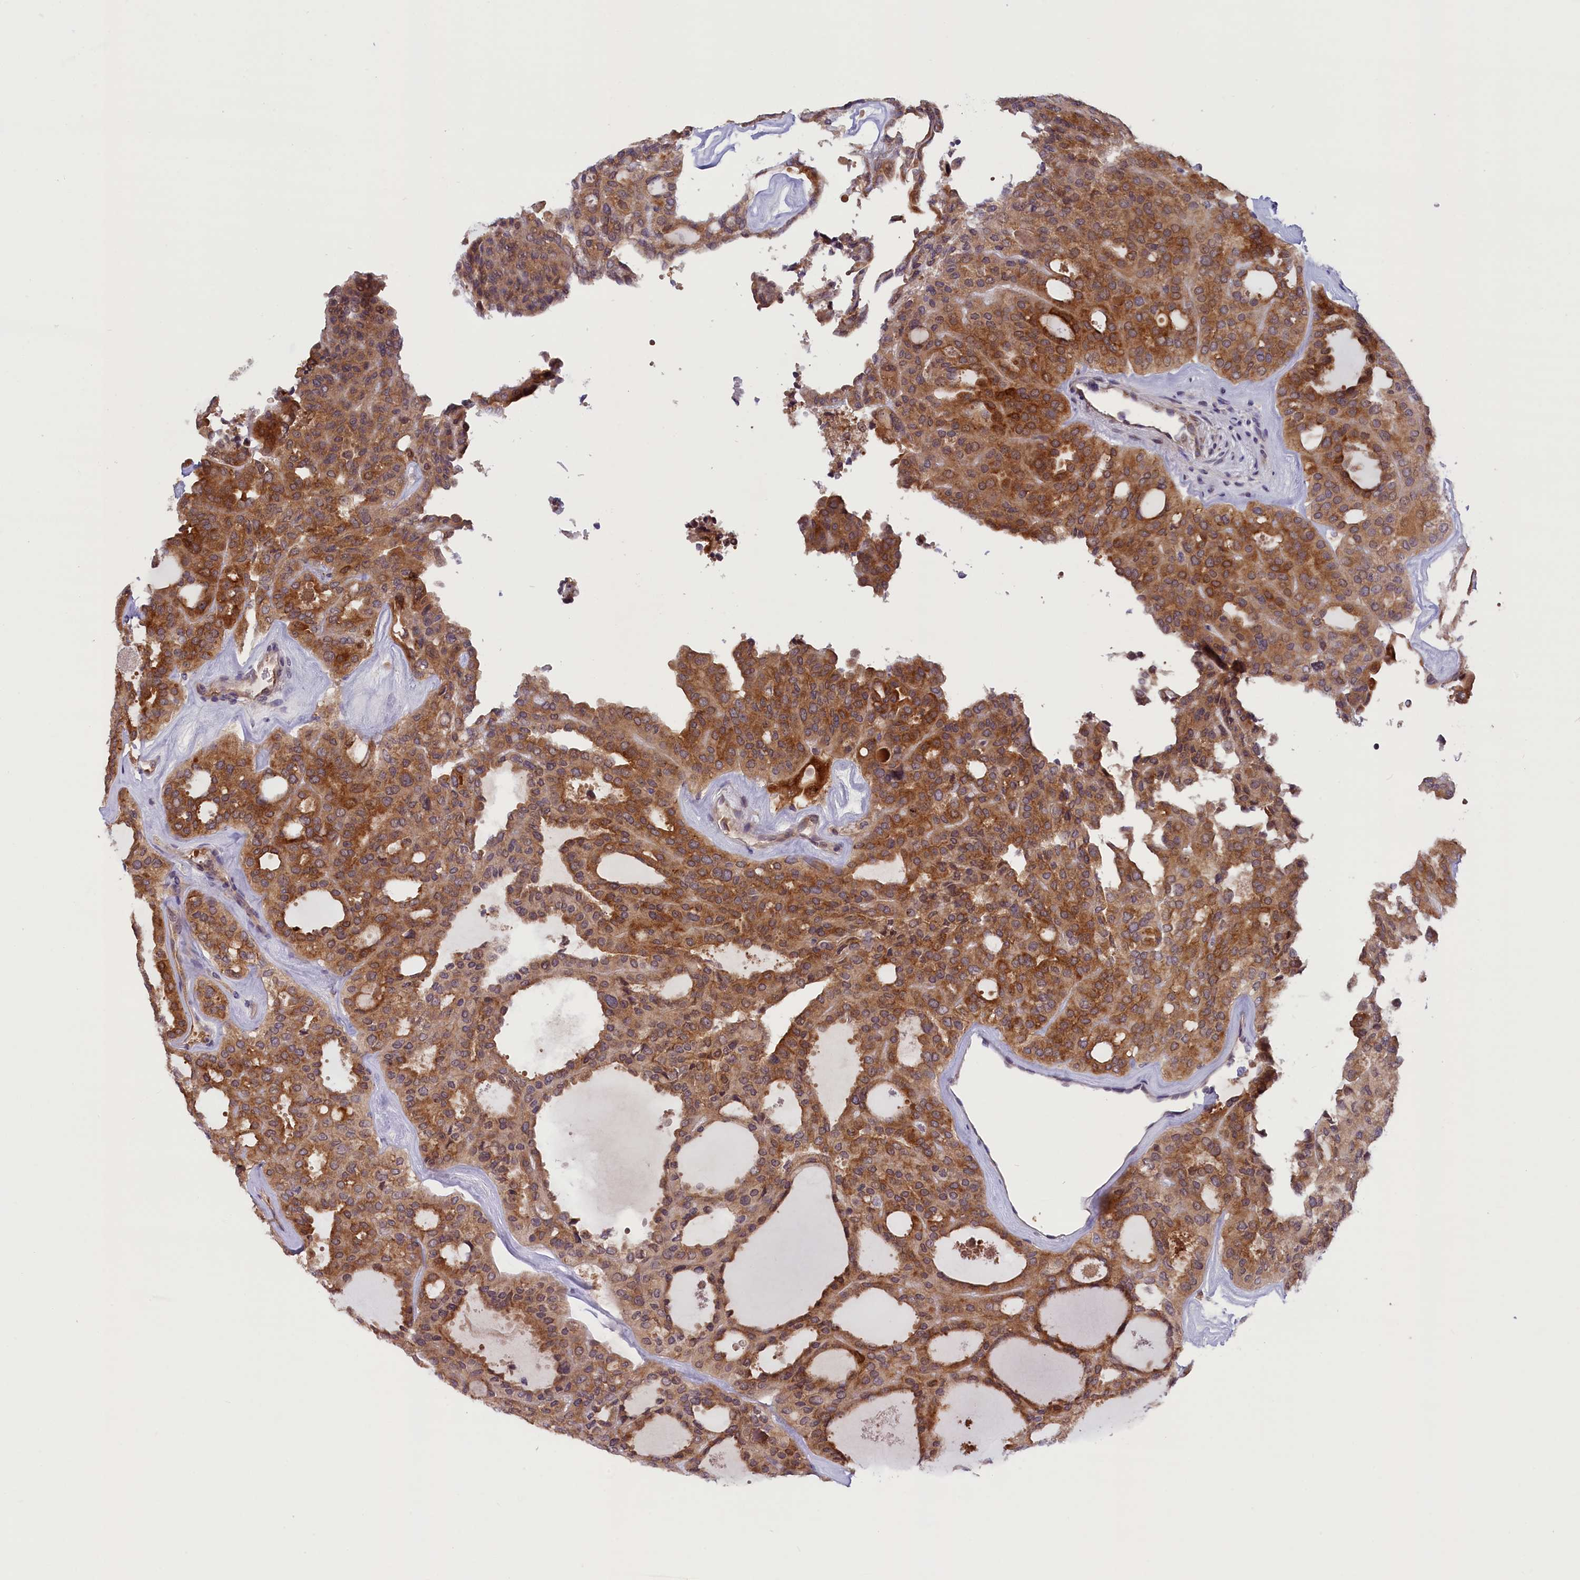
{"staining": {"intensity": "strong", "quantity": ">75%", "location": "cytoplasmic/membranous"}, "tissue": "thyroid cancer", "cell_type": "Tumor cells", "image_type": "cancer", "snomed": [{"axis": "morphology", "description": "Follicular adenoma carcinoma, NOS"}, {"axis": "topography", "description": "Thyroid gland"}], "caption": "Immunohistochemistry histopathology image of human follicular adenoma carcinoma (thyroid) stained for a protein (brown), which reveals high levels of strong cytoplasmic/membranous expression in about >75% of tumor cells.", "gene": "CCDC9B", "patient": {"sex": "male", "age": 75}}